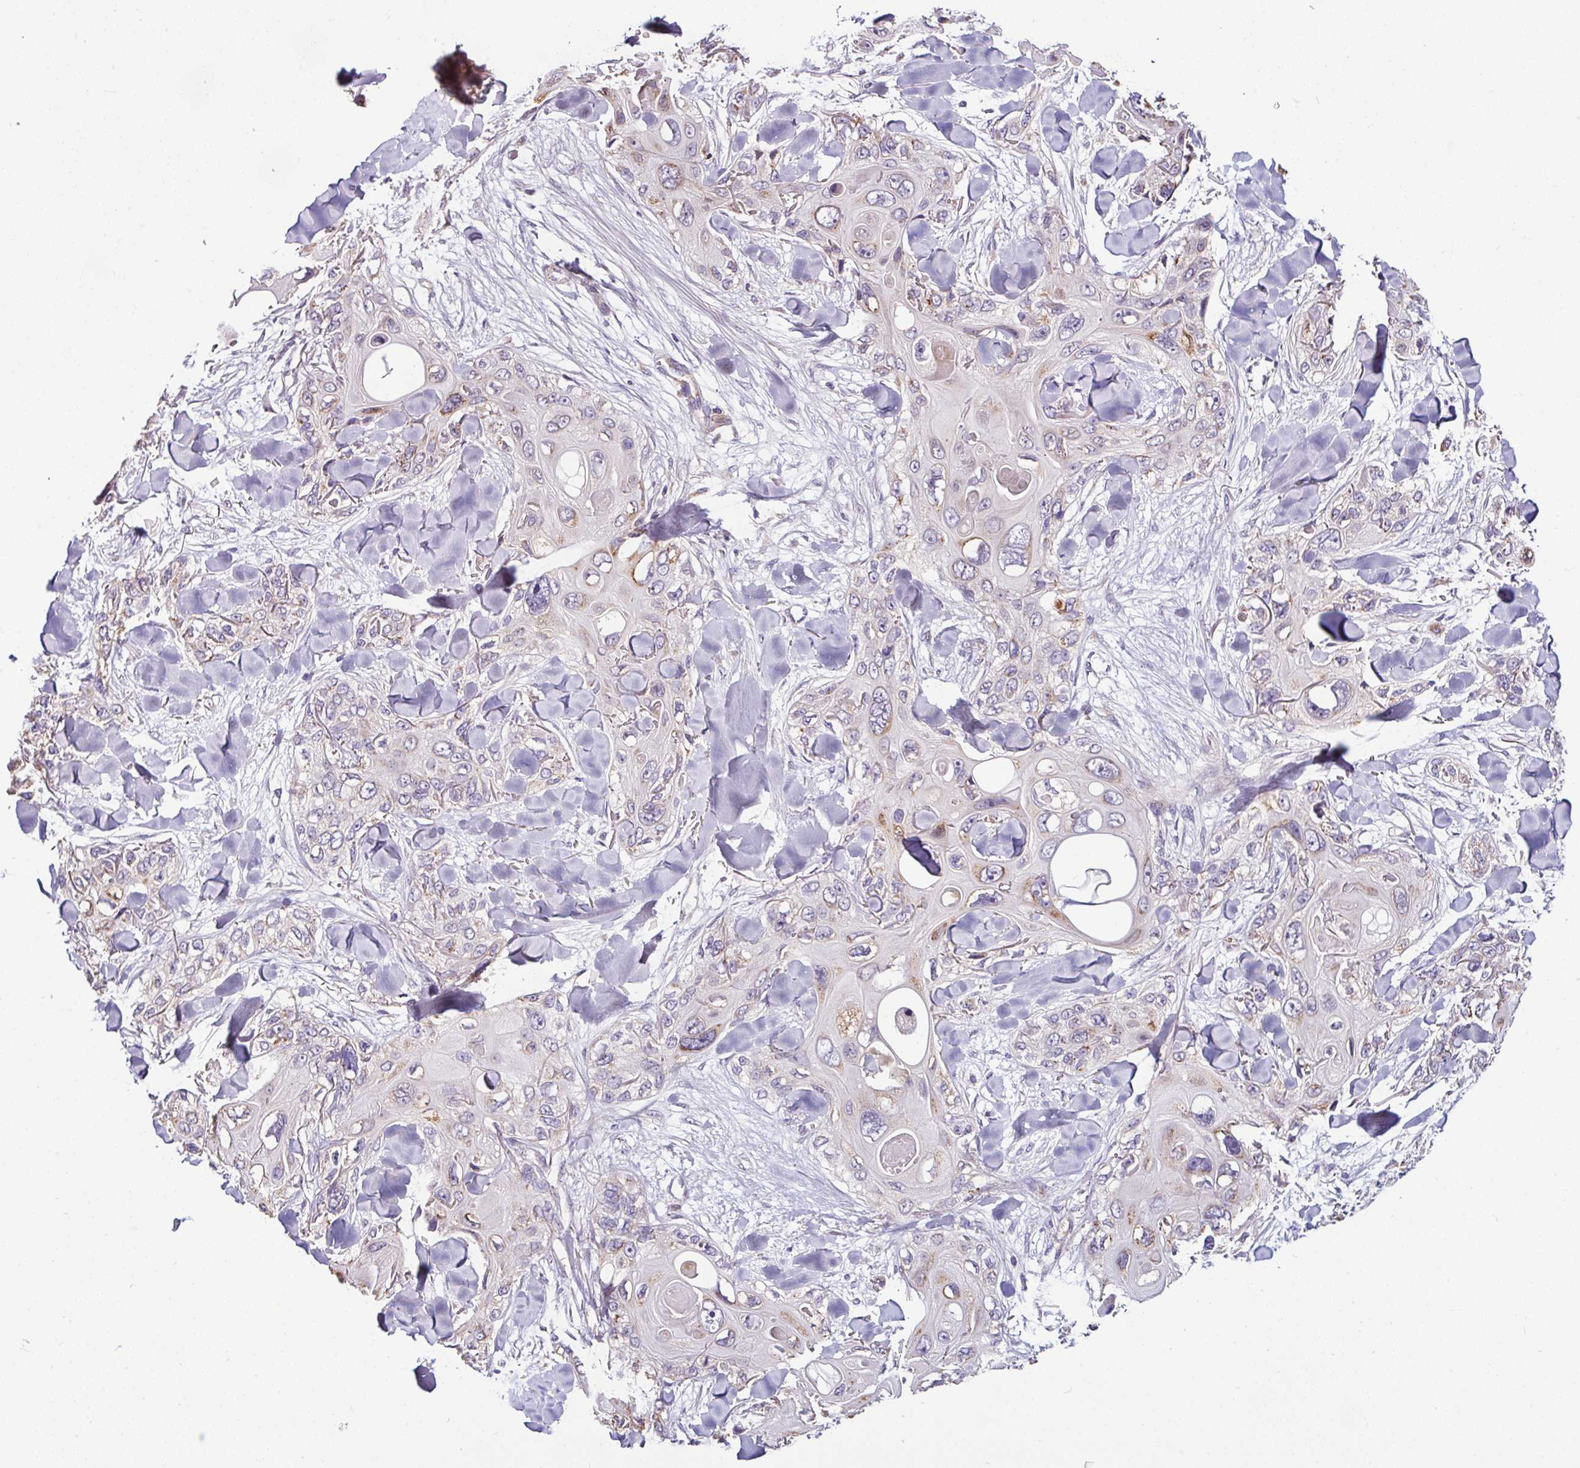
{"staining": {"intensity": "weak", "quantity": "<25%", "location": "cytoplasmic/membranous"}, "tissue": "skin cancer", "cell_type": "Tumor cells", "image_type": "cancer", "snomed": [{"axis": "morphology", "description": "Normal tissue, NOS"}, {"axis": "morphology", "description": "Squamous cell carcinoma, NOS"}, {"axis": "topography", "description": "Skin"}], "caption": "High magnification brightfield microscopy of skin cancer stained with DAB (3,3'-diaminobenzidine) (brown) and counterstained with hematoxylin (blue): tumor cells show no significant positivity.", "gene": "CPD", "patient": {"sex": "male", "age": 72}}